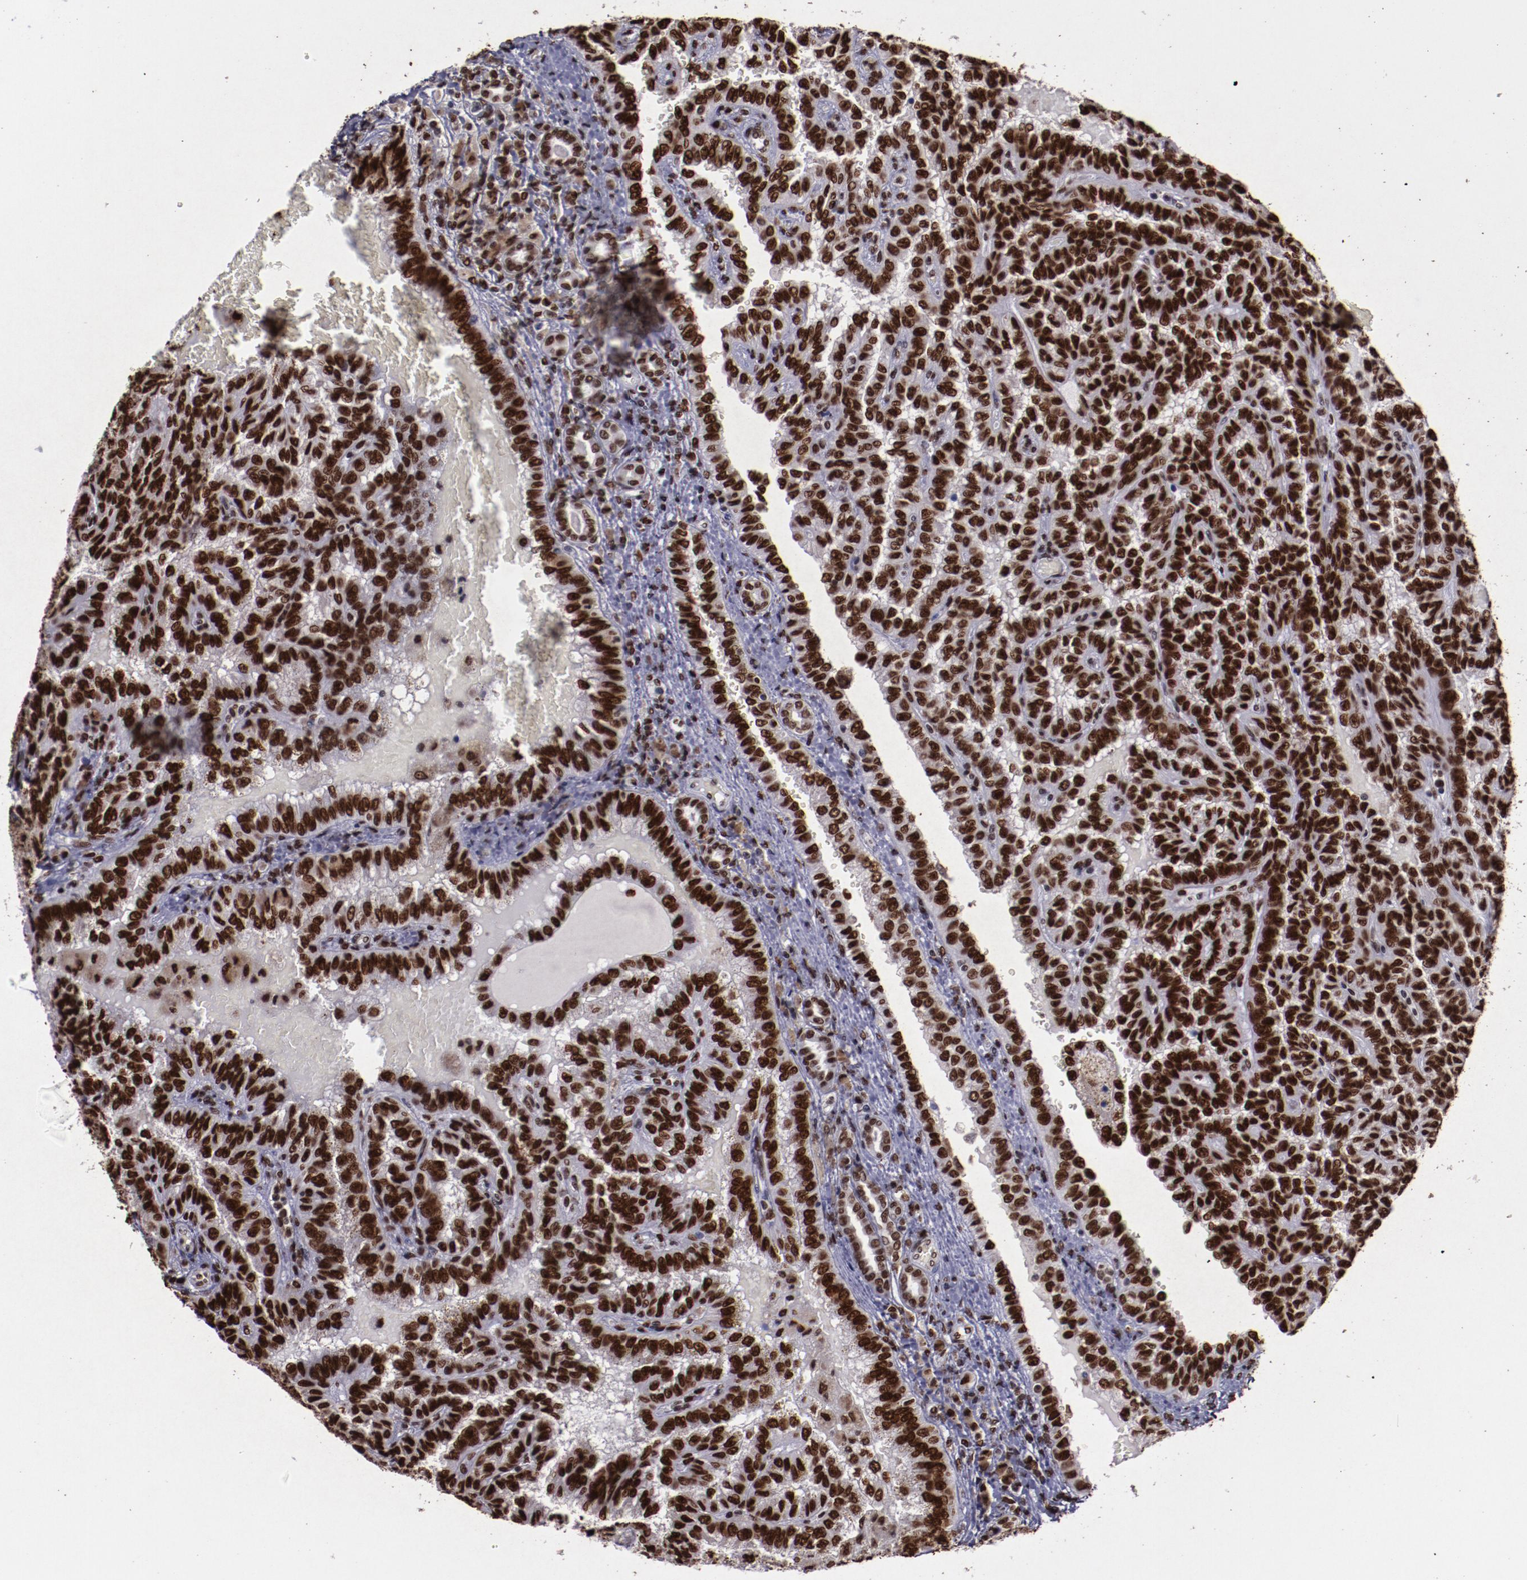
{"staining": {"intensity": "strong", "quantity": ">75%", "location": "nuclear"}, "tissue": "renal cancer", "cell_type": "Tumor cells", "image_type": "cancer", "snomed": [{"axis": "morphology", "description": "Inflammation, NOS"}, {"axis": "morphology", "description": "Adenocarcinoma, NOS"}, {"axis": "topography", "description": "Kidney"}], "caption": "Strong nuclear expression for a protein is present in approximately >75% of tumor cells of renal cancer using immunohistochemistry (IHC).", "gene": "APEX1", "patient": {"sex": "male", "age": 68}}